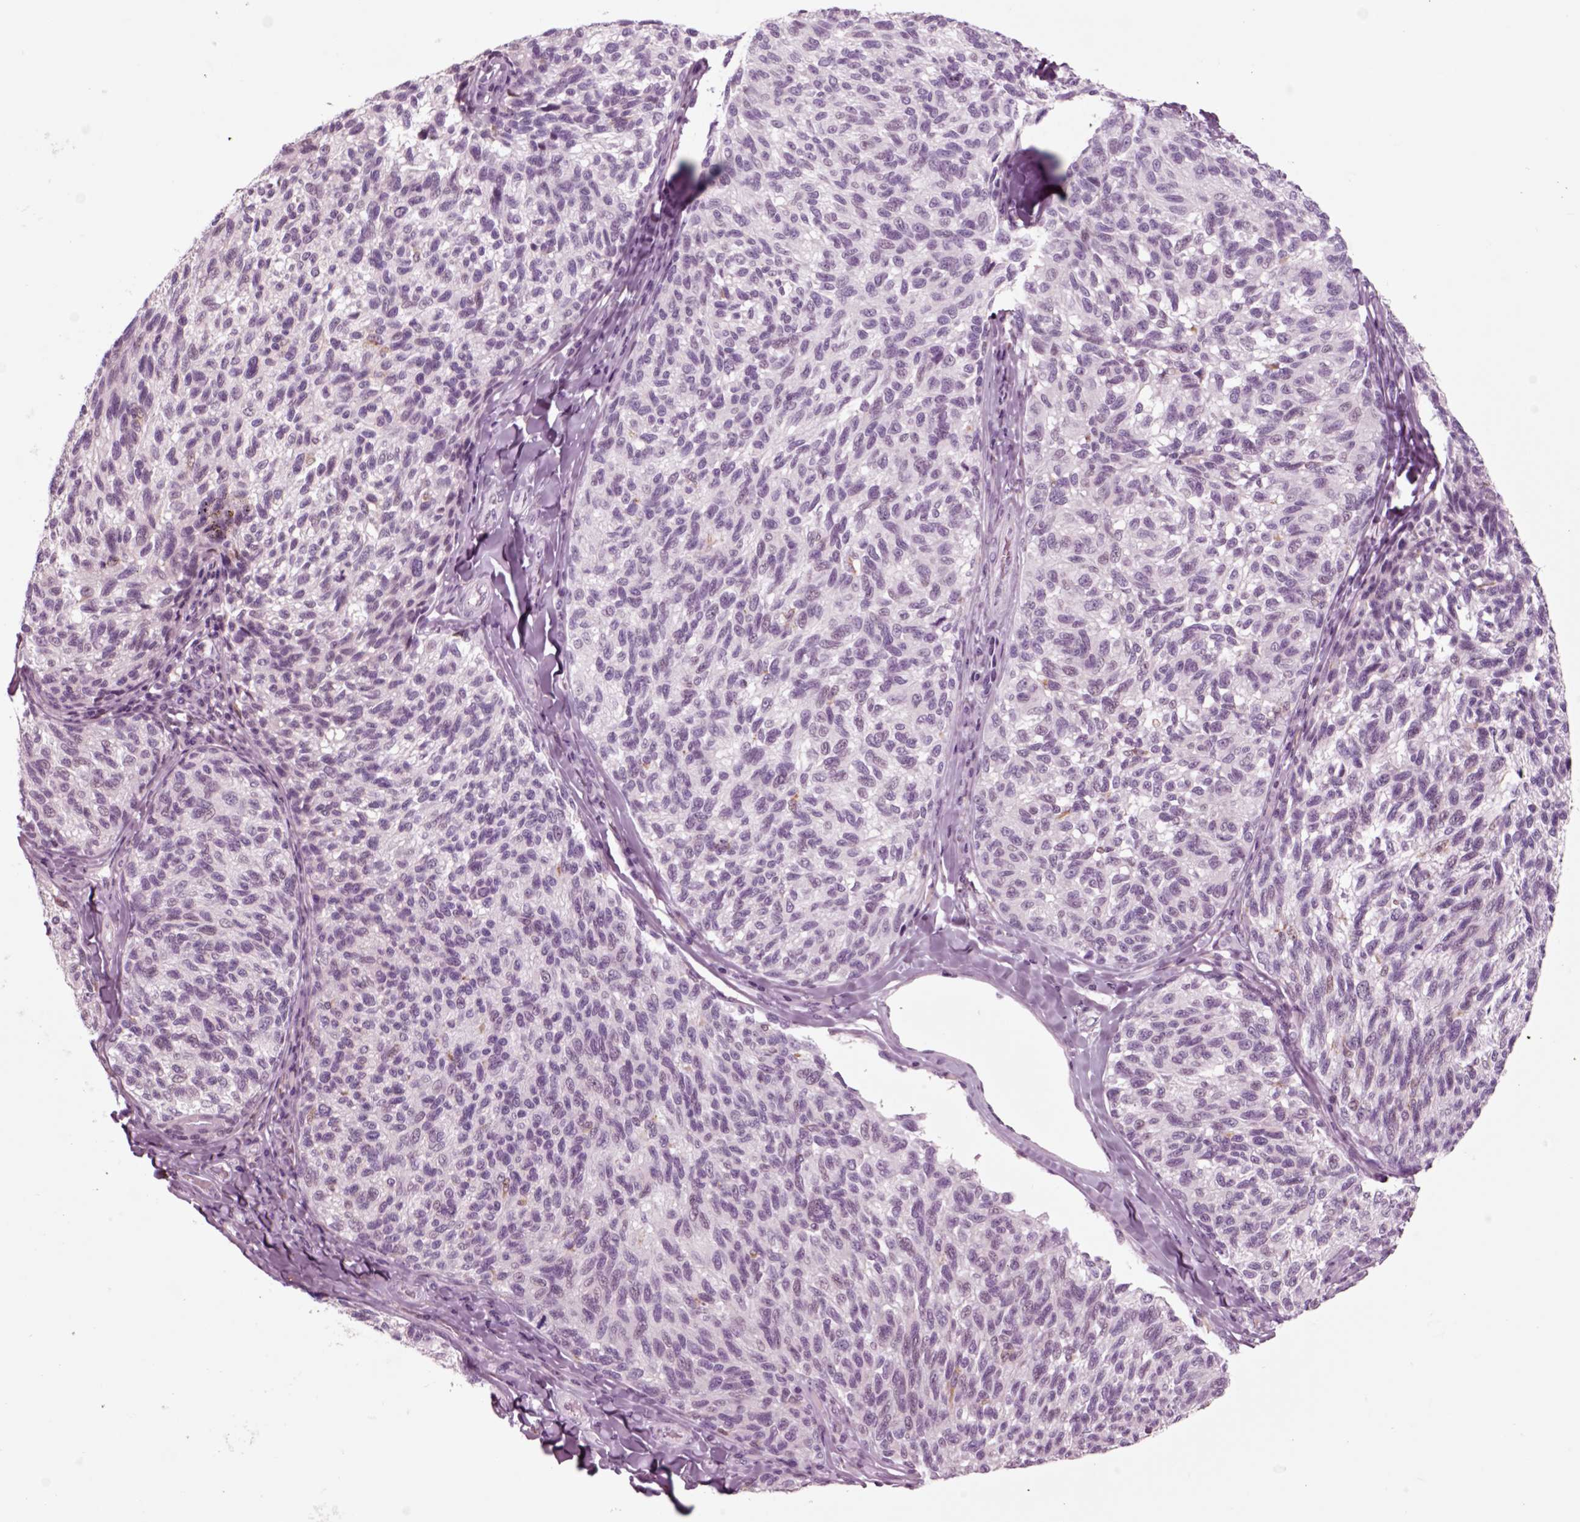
{"staining": {"intensity": "negative", "quantity": "none", "location": "none"}, "tissue": "melanoma", "cell_type": "Tumor cells", "image_type": "cancer", "snomed": [{"axis": "morphology", "description": "Malignant melanoma, NOS"}, {"axis": "topography", "description": "Skin"}], "caption": "Tumor cells show no significant protein positivity in melanoma.", "gene": "CHGB", "patient": {"sex": "female", "age": 73}}